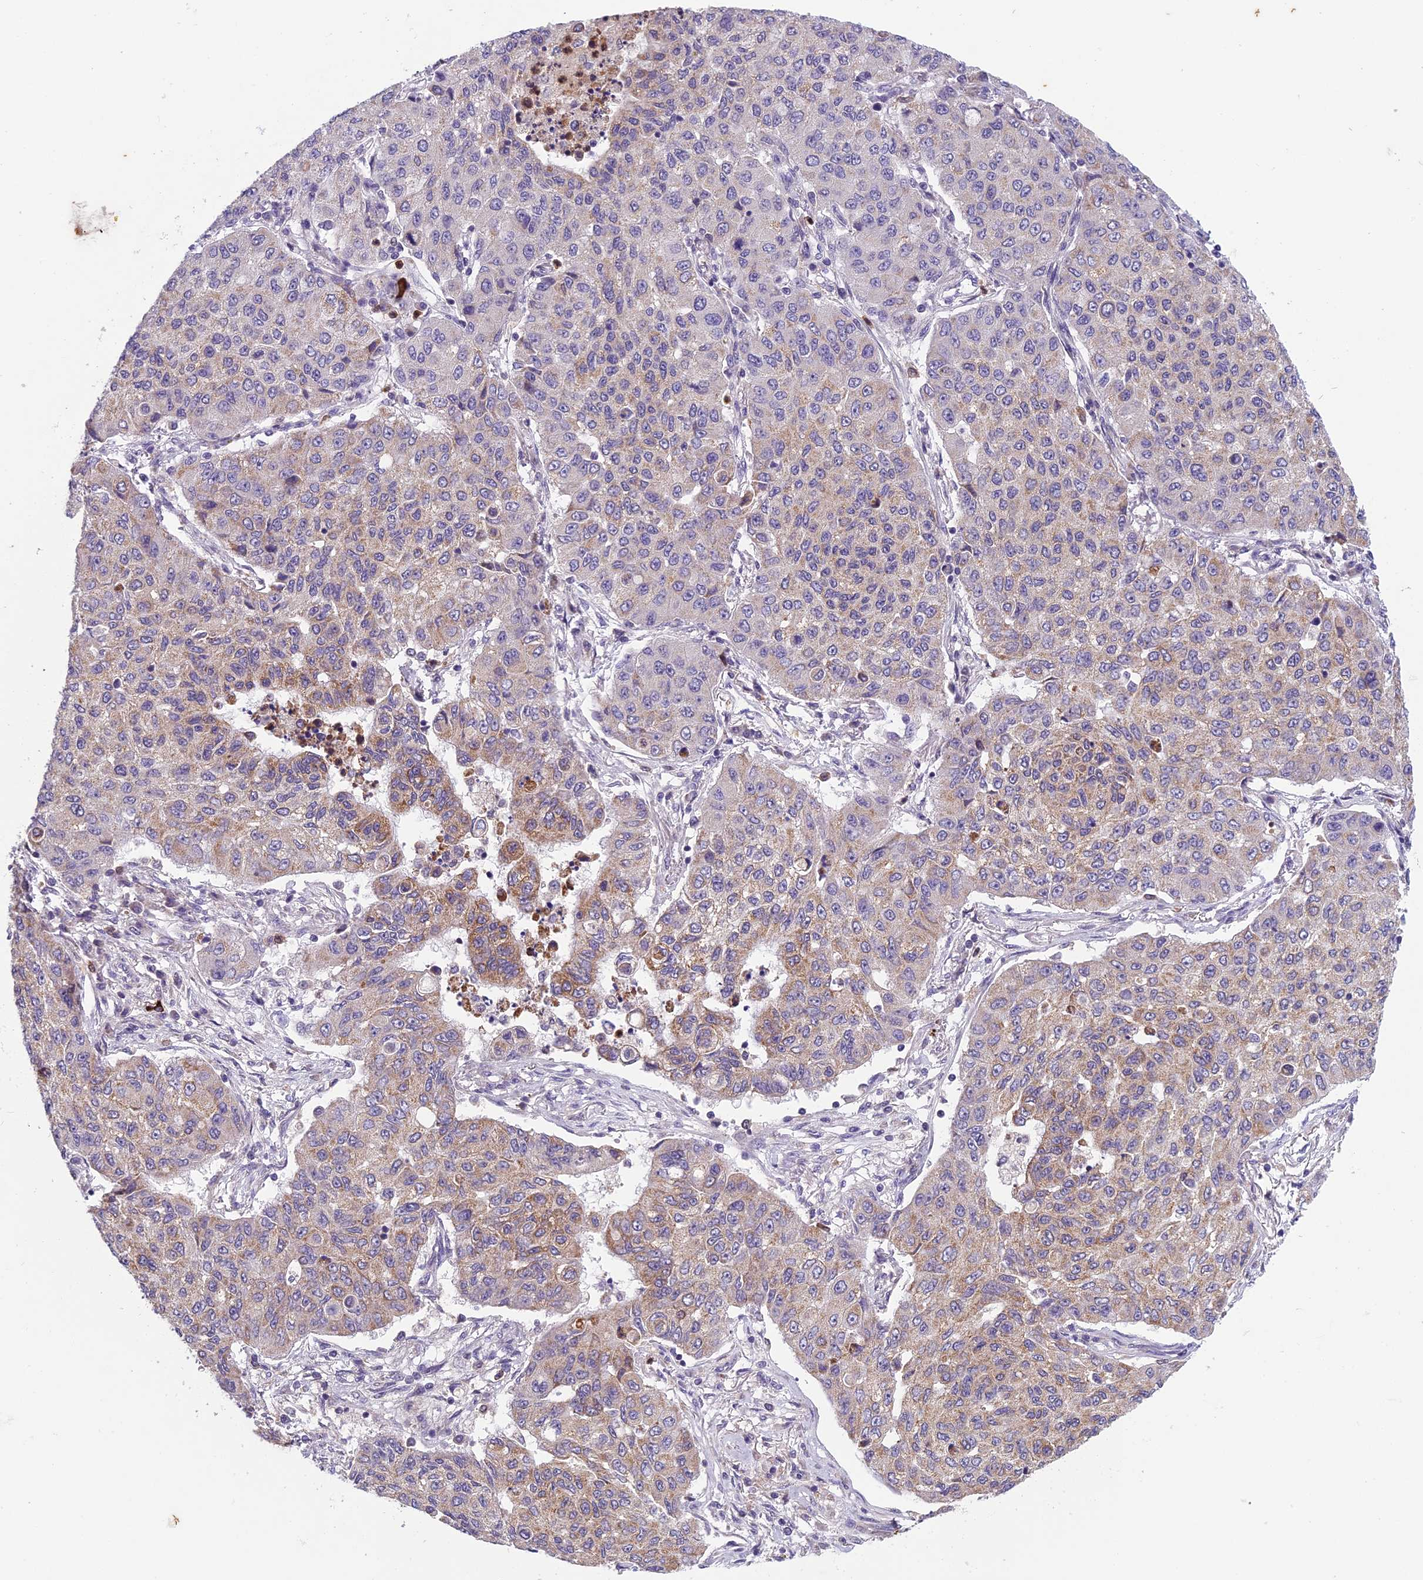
{"staining": {"intensity": "weak", "quantity": "25%-75%", "location": "cytoplasmic/membranous"}, "tissue": "lung cancer", "cell_type": "Tumor cells", "image_type": "cancer", "snomed": [{"axis": "morphology", "description": "Squamous cell carcinoma, NOS"}, {"axis": "topography", "description": "Lung"}], "caption": "Immunohistochemistry (IHC) histopathology image of neoplastic tissue: lung cancer (squamous cell carcinoma) stained using immunohistochemistry demonstrates low levels of weak protein expression localized specifically in the cytoplasmic/membranous of tumor cells, appearing as a cytoplasmic/membranous brown color.", "gene": "ENSG00000188897", "patient": {"sex": "male", "age": 74}}